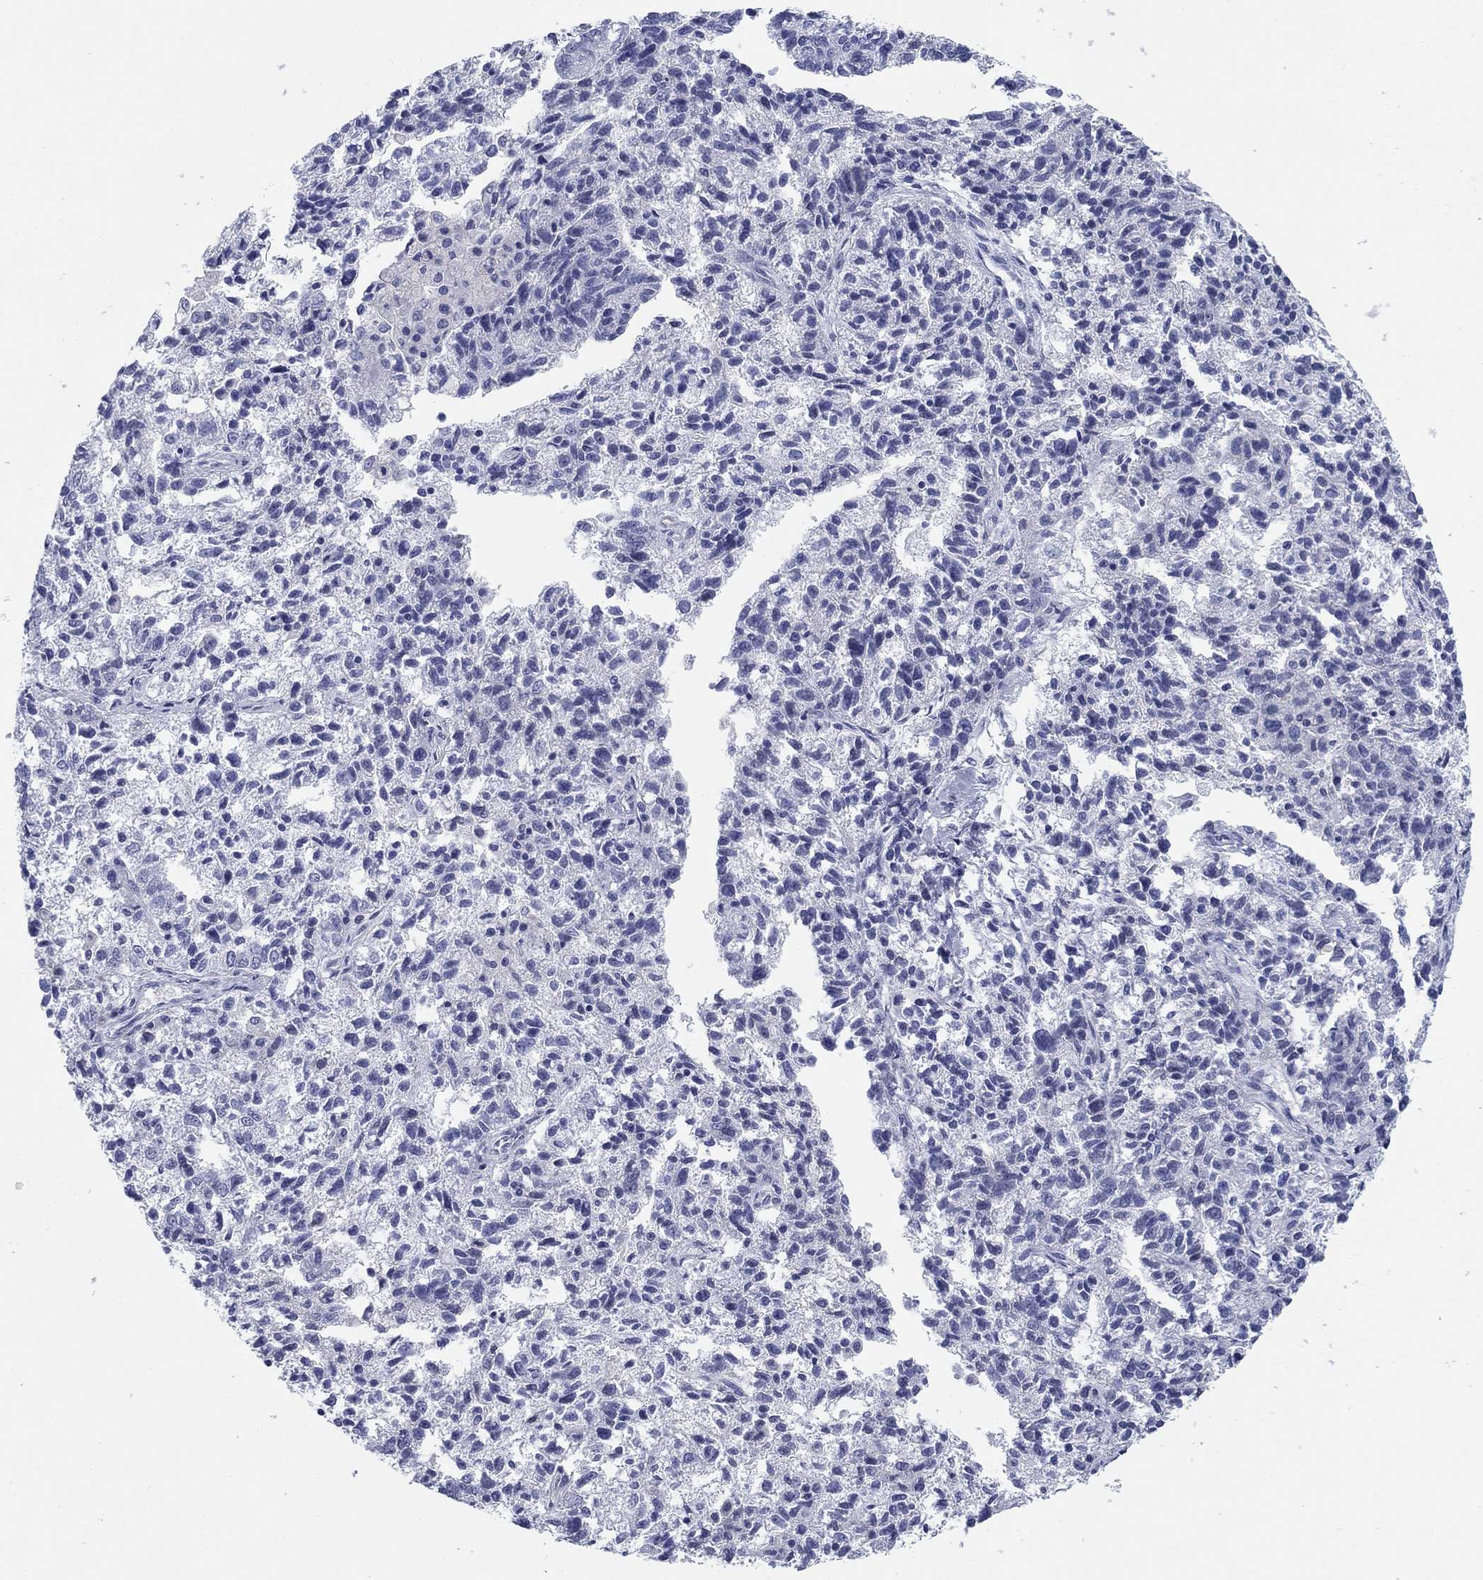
{"staining": {"intensity": "negative", "quantity": "none", "location": "none"}, "tissue": "ovarian cancer", "cell_type": "Tumor cells", "image_type": "cancer", "snomed": [{"axis": "morphology", "description": "Cystadenocarcinoma, serous, NOS"}, {"axis": "topography", "description": "Ovary"}], "caption": "This is an IHC micrograph of human ovarian cancer (serous cystadenocarcinoma). There is no staining in tumor cells.", "gene": "KCNH1", "patient": {"sex": "female", "age": 71}}